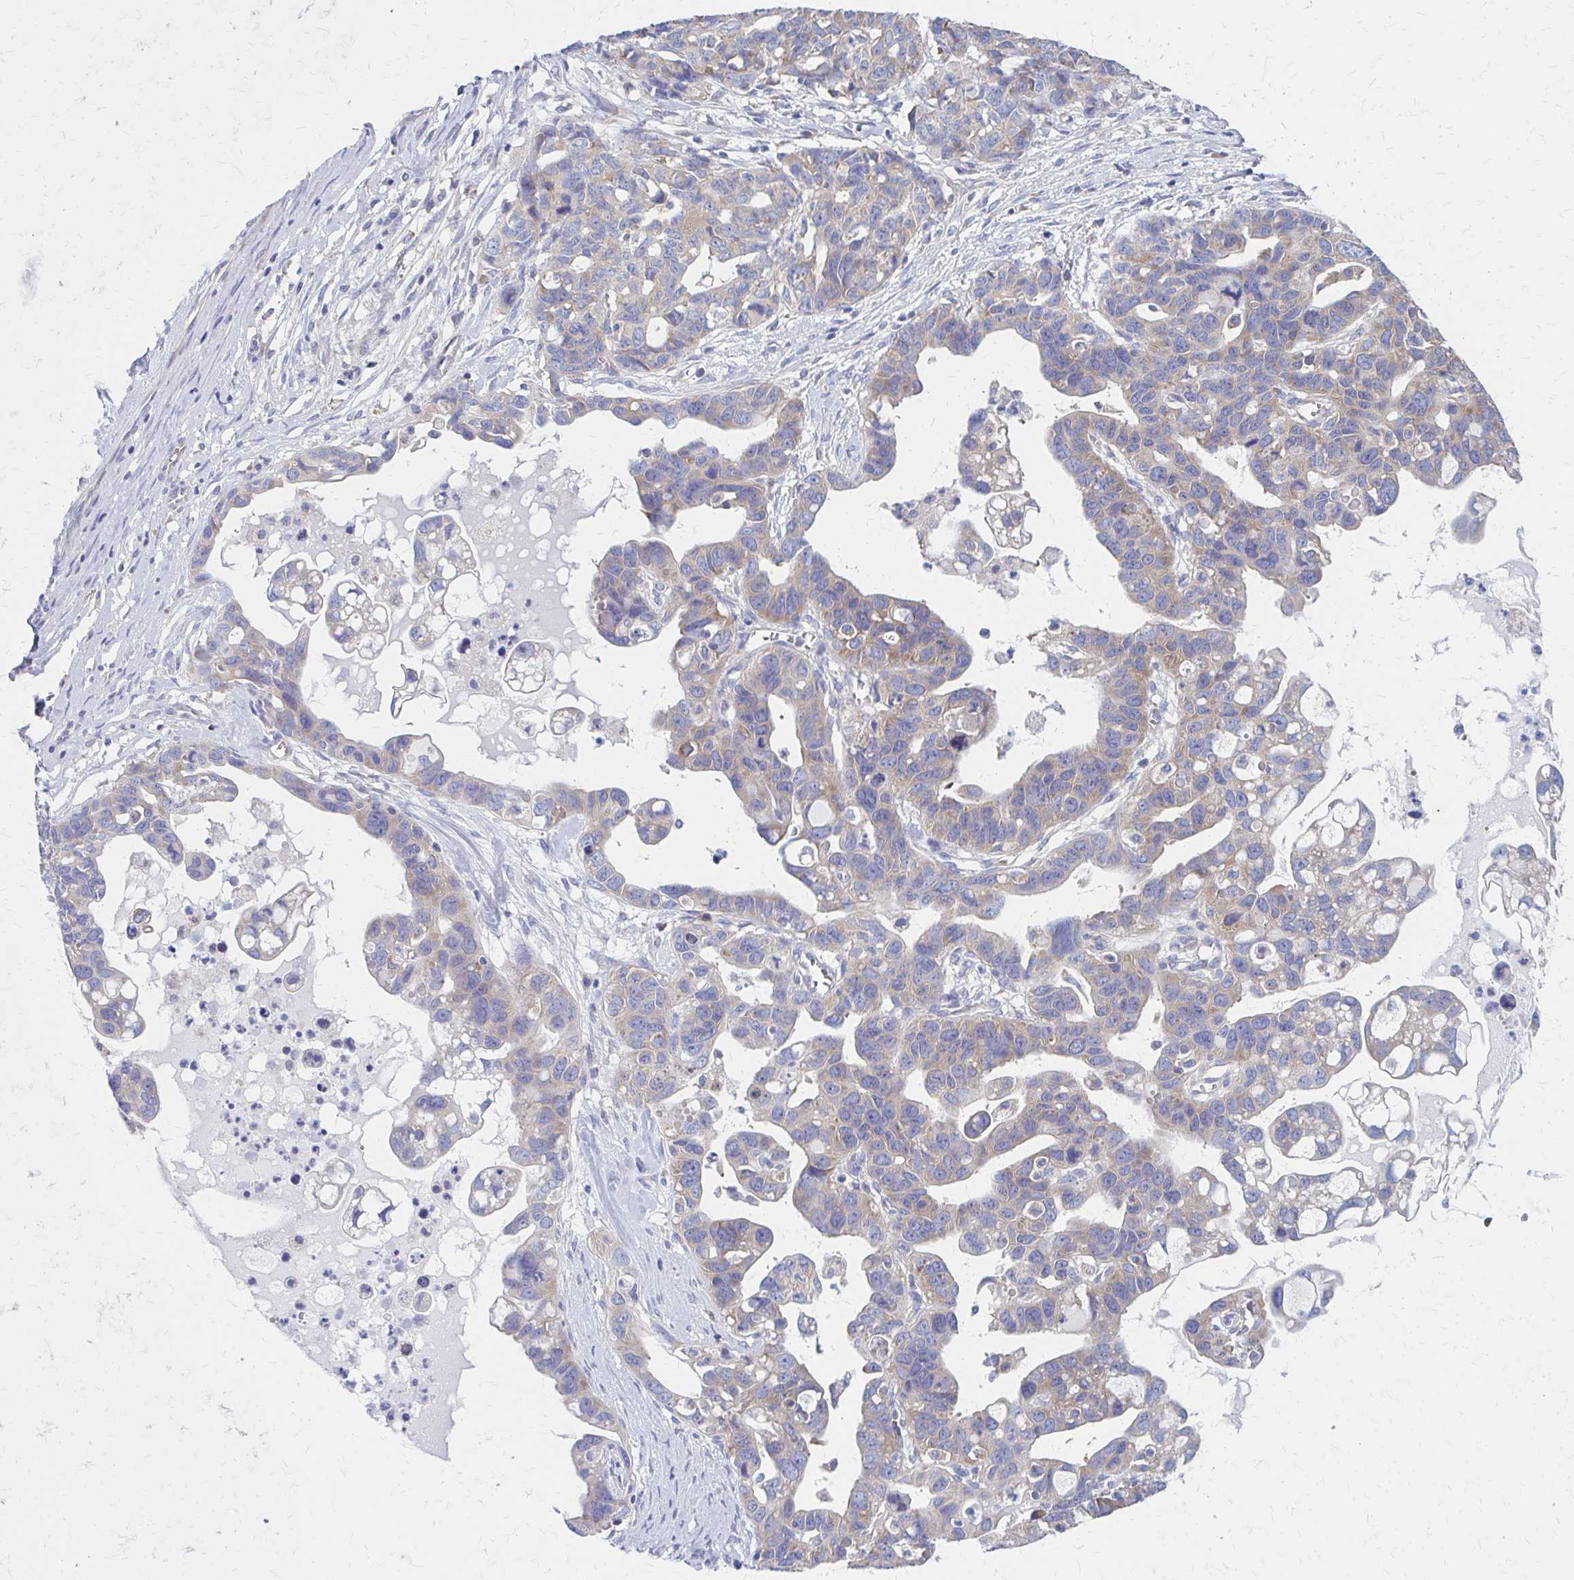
{"staining": {"intensity": "weak", "quantity": "25%-75%", "location": "cytoplasmic/membranous"}, "tissue": "ovarian cancer", "cell_type": "Tumor cells", "image_type": "cancer", "snomed": [{"axis": "morphology", "description": "Cystadenocarcinoma, serous, NOS"}, {"axis": "topography", "description": "Ovary"}], "caption": "Weak cytoplasmic/membranous positivity for a protein is seen in approximately 25%-75% of tumor cells of serous cystadenocarcinoma (ovarian) using immunohistochemistry.", "gene": "RPL27A", "patient": {"sex": "female", "age": 69}}